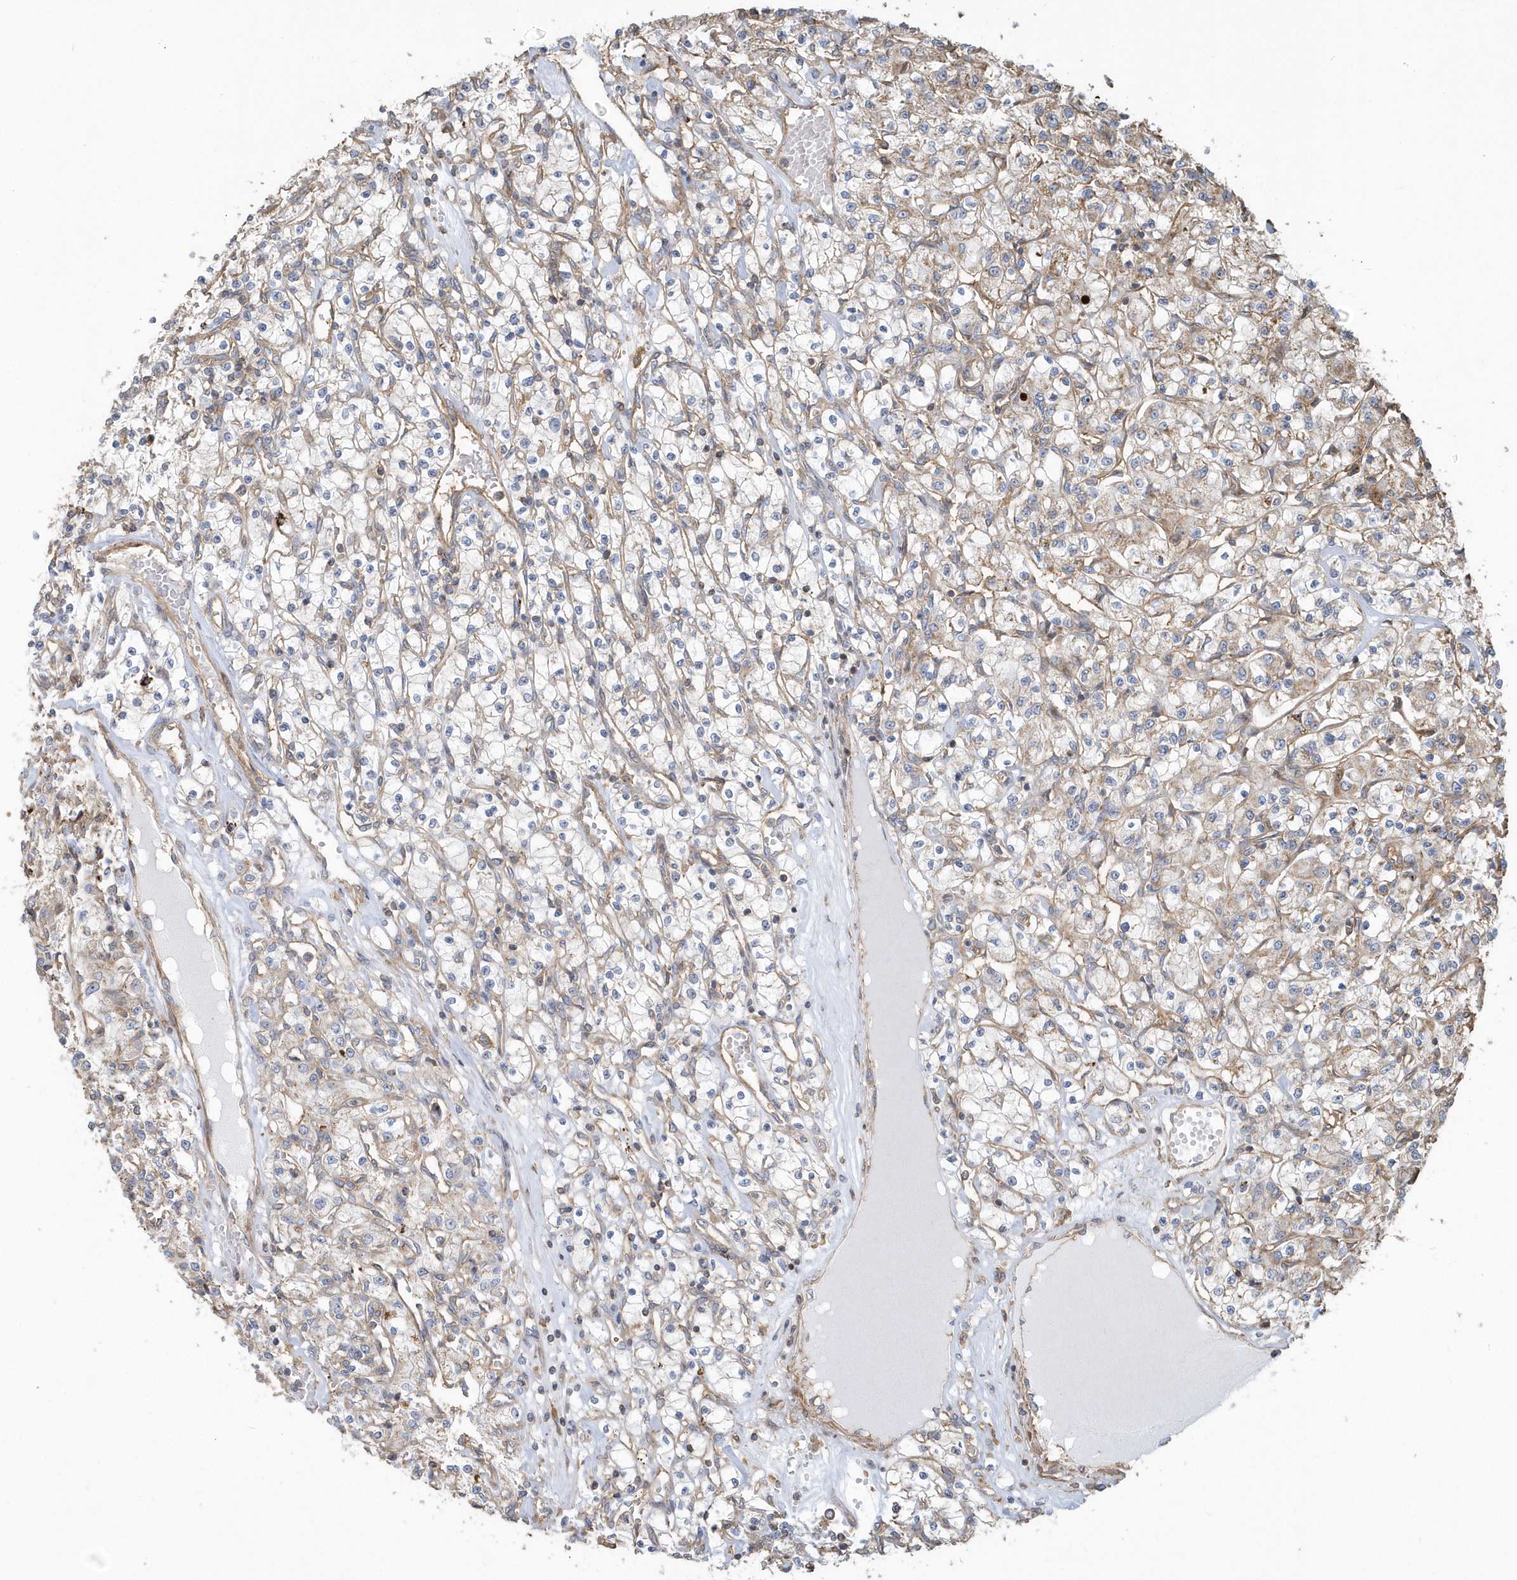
{"staining": {"intensity": "weak", "quantity": "<25%", "location": "cytoplasmic/membranous"}, "tissue": "renal cancer", "cell_type": "Tumor cells", "image_type": "cancer", "snomed": [{"axis": "morphology", "description": "Adenocarcinoma, NOS"}, {"axis": "topography", "description": "Kidney"}], "caption": "The photomicrograph shows no staining of tumor cells in renal cancer.", "gene": "TRAIP", "patient": {"sex": "female", "age": 59}}